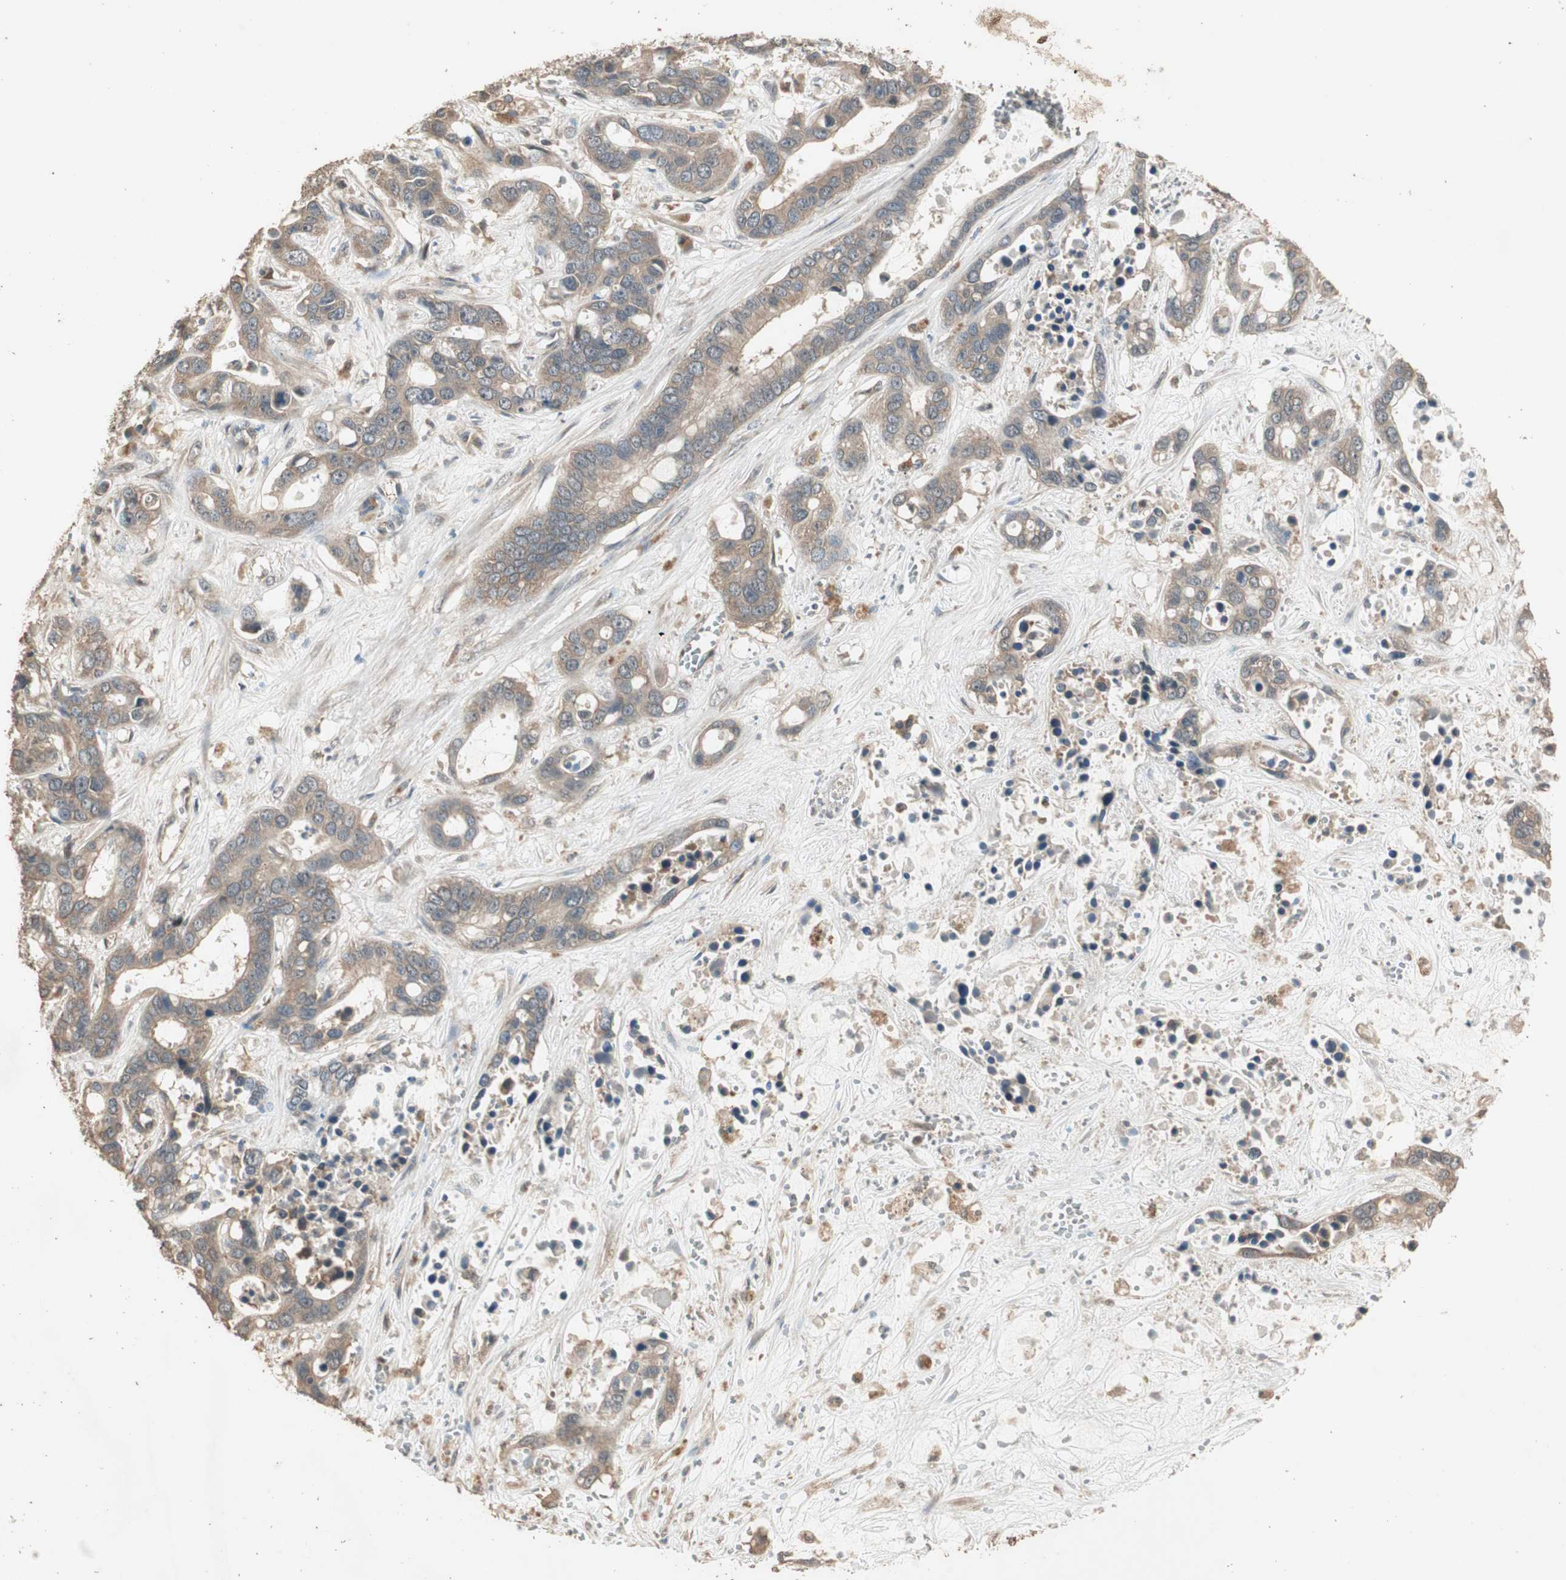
{"staining": {"intensity": "moderate", "quantity": ">75%", "location": "cytoplasmic/membranous"}, "tissue": "liver cancer", "cell_type": "Tumor cells", "image_type": "cancer", "snomed": [{"axis": "morphology", "description": "Cholangiocarcinoma"}, {"axis": "topography", "description": "Liver"}], "caption": "Liver cholangiocarcinoma stained for a protein (brown) exhibits moderate cytoplasmic/membranous positive expression in about >75% of tumor cells.", "gene": "UBAC1", "patient": {"sex": "female", "age": 65}}